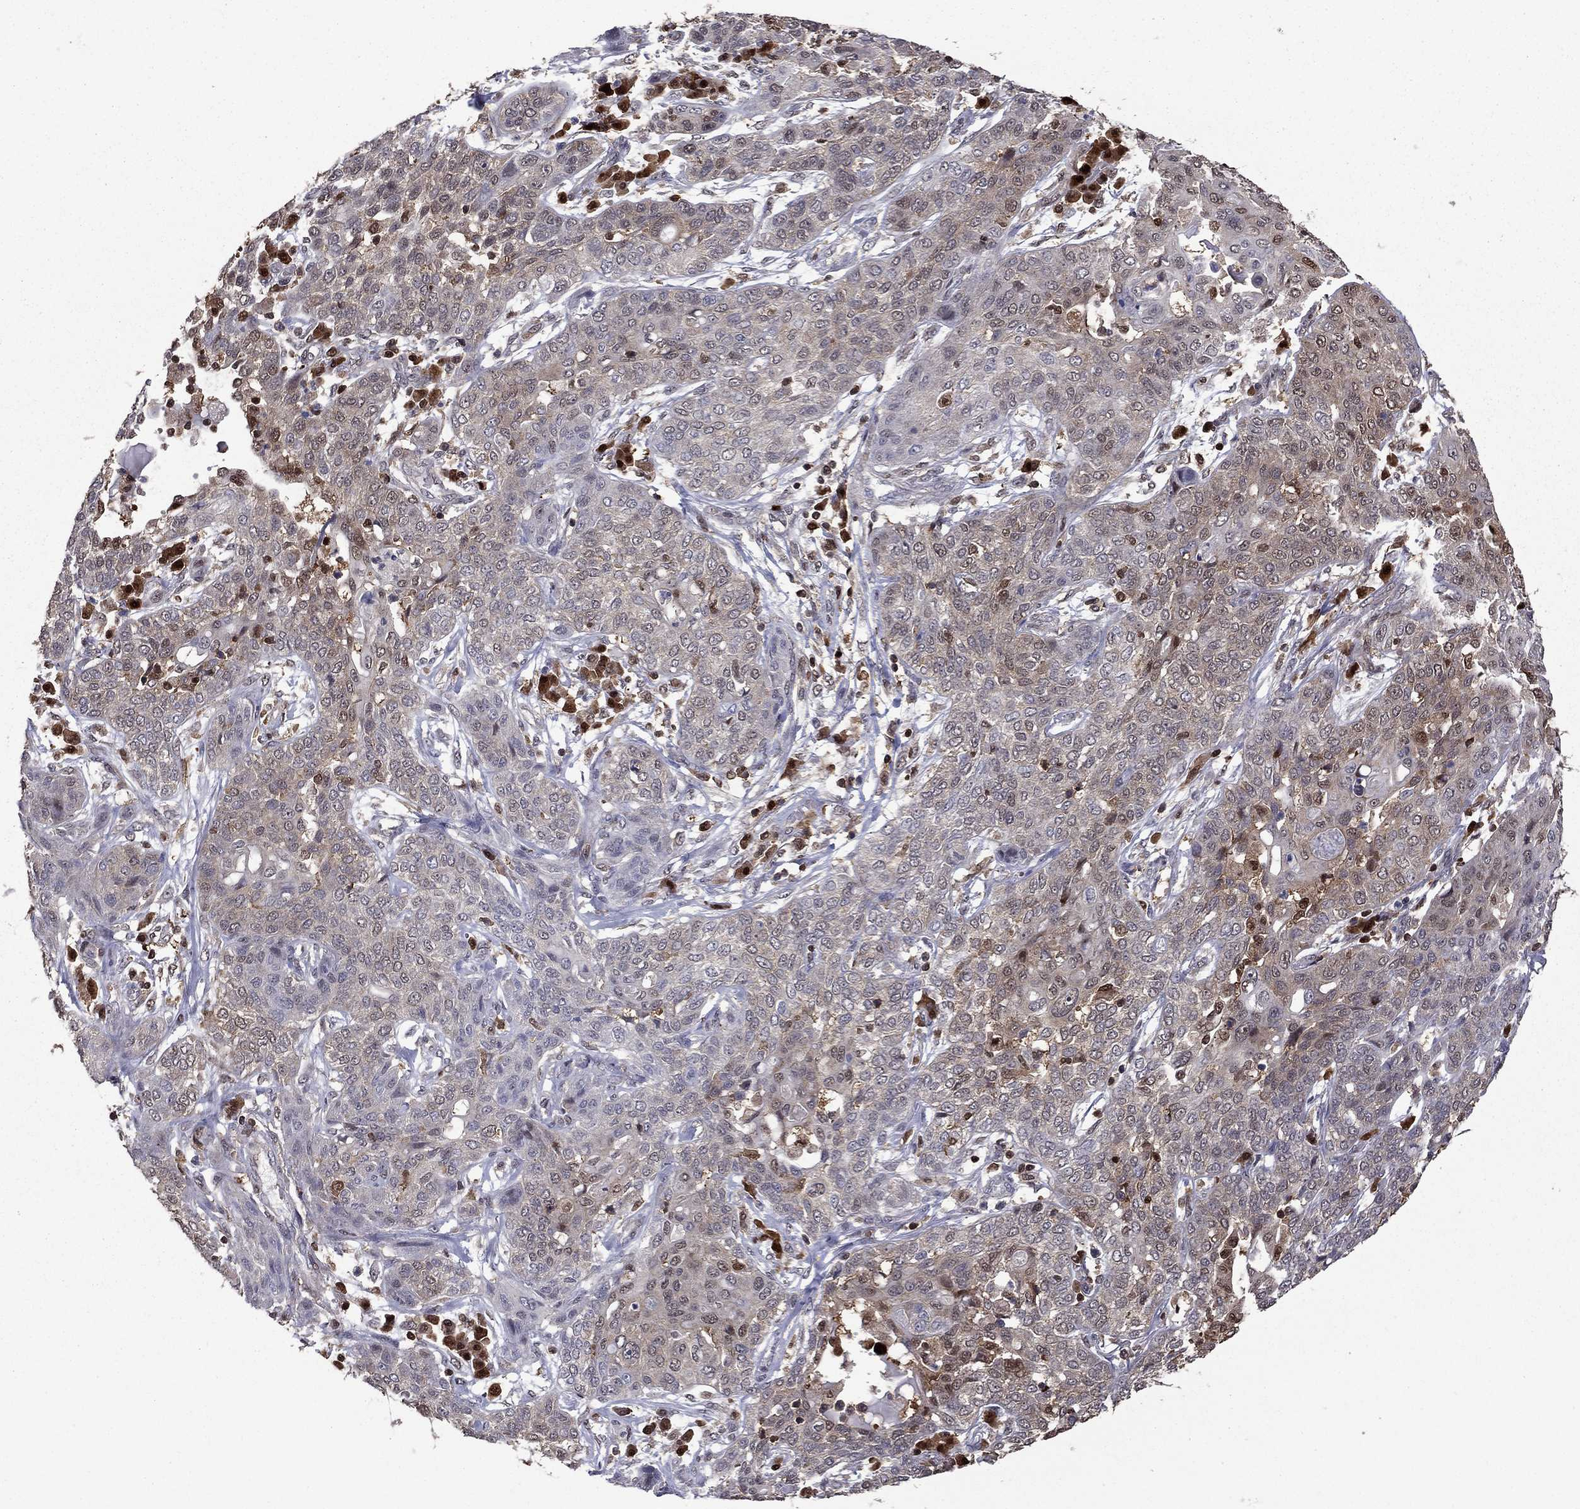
{"staining": {"intensity": "weak", "quantity": "25%-75%", "location": "cytoplasmic/membranous"}, "tissue": "lung cancer", "cell_type": "Tumor cells", "image_type": "cancer", "snomed": [{"axis": "morphology", "description": "Squamous cell carcinoma, NOS"}, {"axis": "topography", "description": "Lung"}], "caption": "Immunohistochemical staining of human lung cancer (squamous cell carcinoma) displays low levels of weak cytoplasmic/membranous positivity in approximately 25%-75% of tumor cells.", "gene": "APPBP2", "patient": {"sex": "female", "age": 70}}